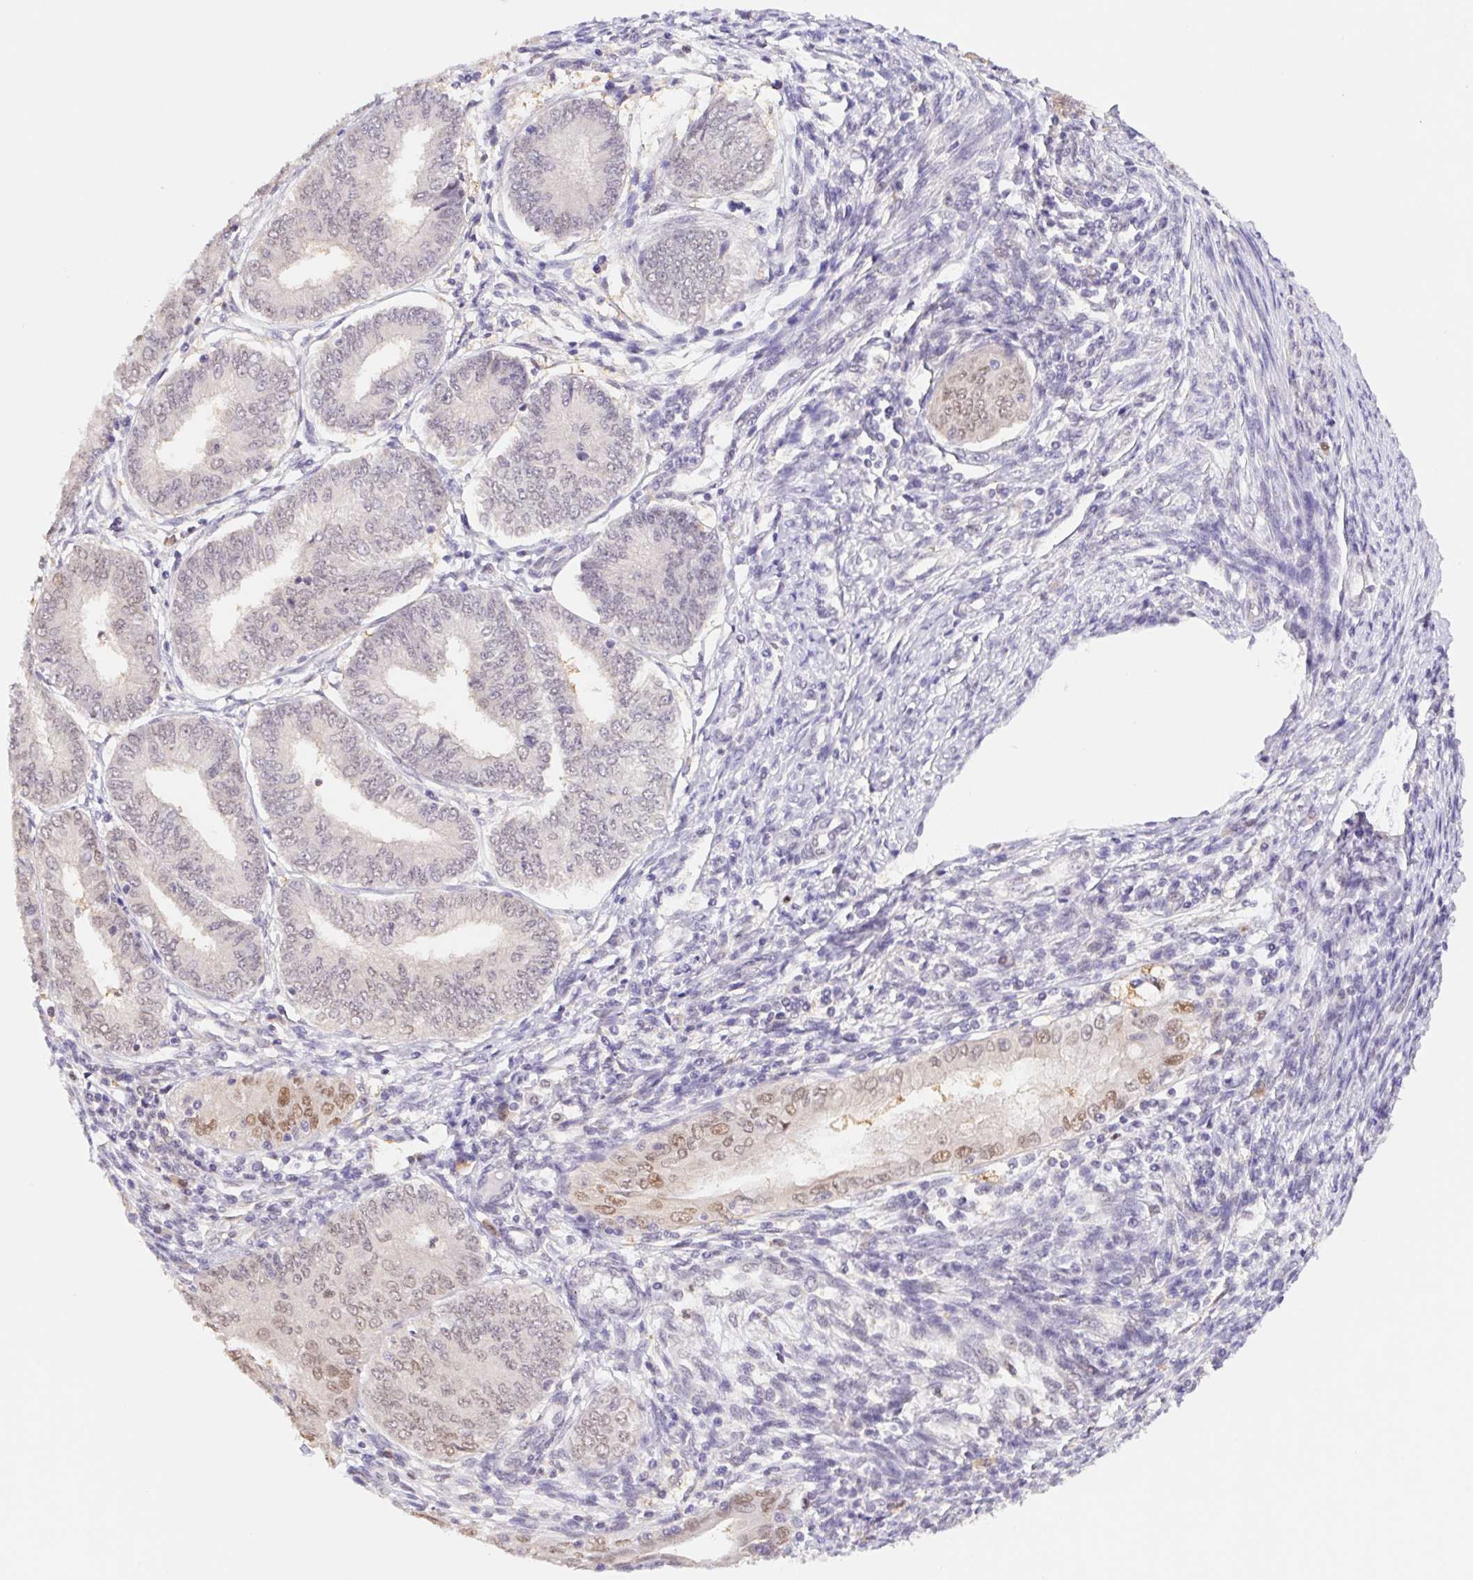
{"staining": {"intensity": "weak", "quantity": "25%-75%", "location": "nuclear"}, "tissue": "endometrial cancer", "cell_type": "Tumor cells", "image_type": "cancer", "snomed": [{"axis": "morphology", "description": "Adenocarcinoma, NOS"}, {"axis": "topography", "description": "Endometrium"}], "caption": "IHC micrograph of neoplastic tissue: human endometrial cancer (adenocarcinoma) stained using IHC shows low levels of weak protein expression localized specifically in the nuclear of tumor cells, appearing as a nuclear brown color.", "gene": "L3MBTL4", "patient": {"sex": "female", "age": 68}}